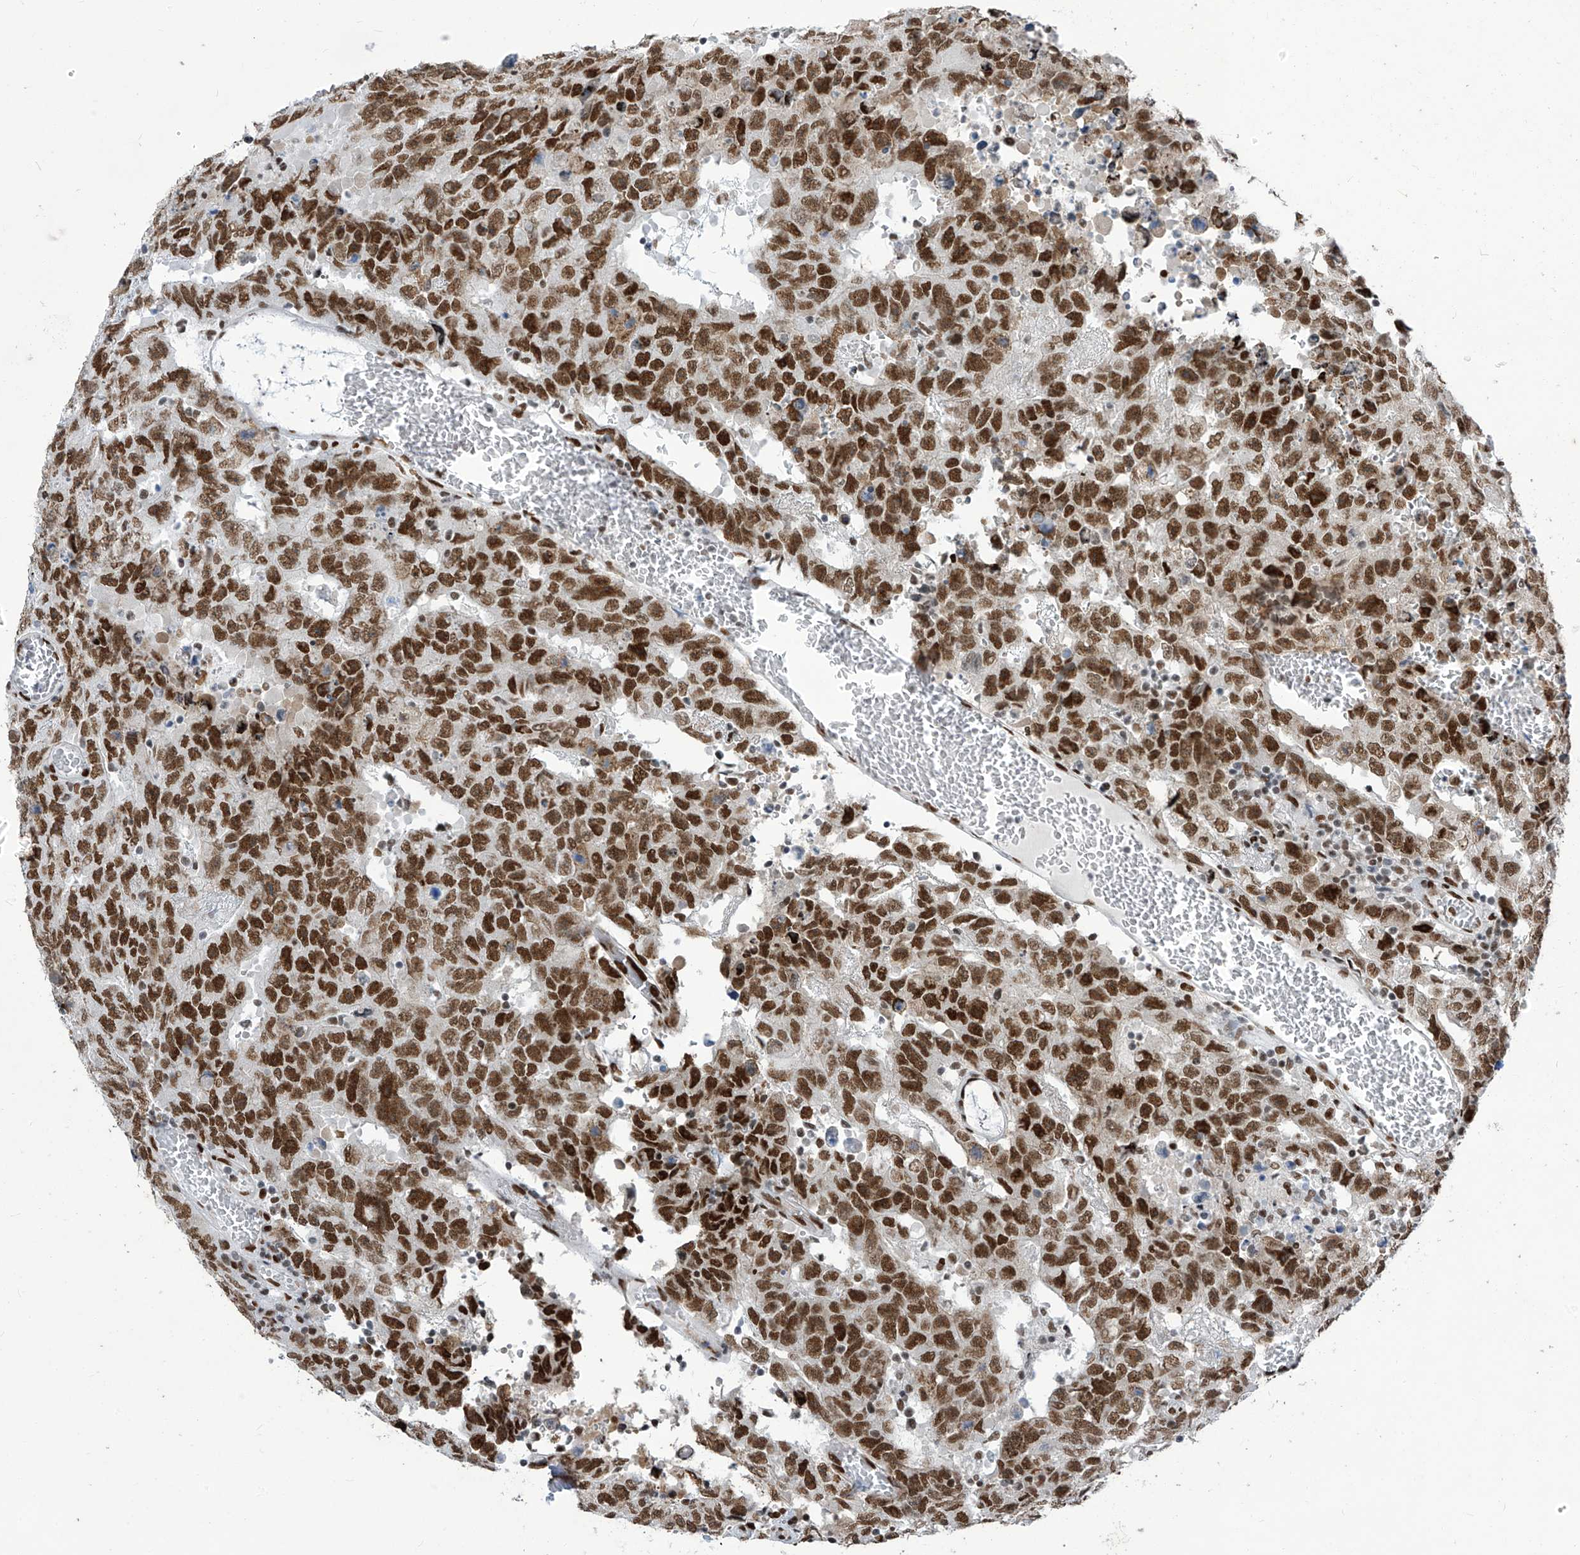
{"staining": {"intensity": "strong", "quantity": ">75%", "location": "nuclear"}, "tissue": "testis cancer", "cell_type": "Tumor cells", "image_type": "cancer", "snomed": [{"axis": "morphology", "description": "Carcinoma, Embryonal, NOS"}, {"axis": "topography", "description": "Testis"}], "caption": "Protein expression analysis of human embryonal carcinoma (testis) reveals strong nuclear positivity in approximately >75% of tumor cells.", "gene": "KHSRP", "patient": {"sex": "male", "age": 26}}